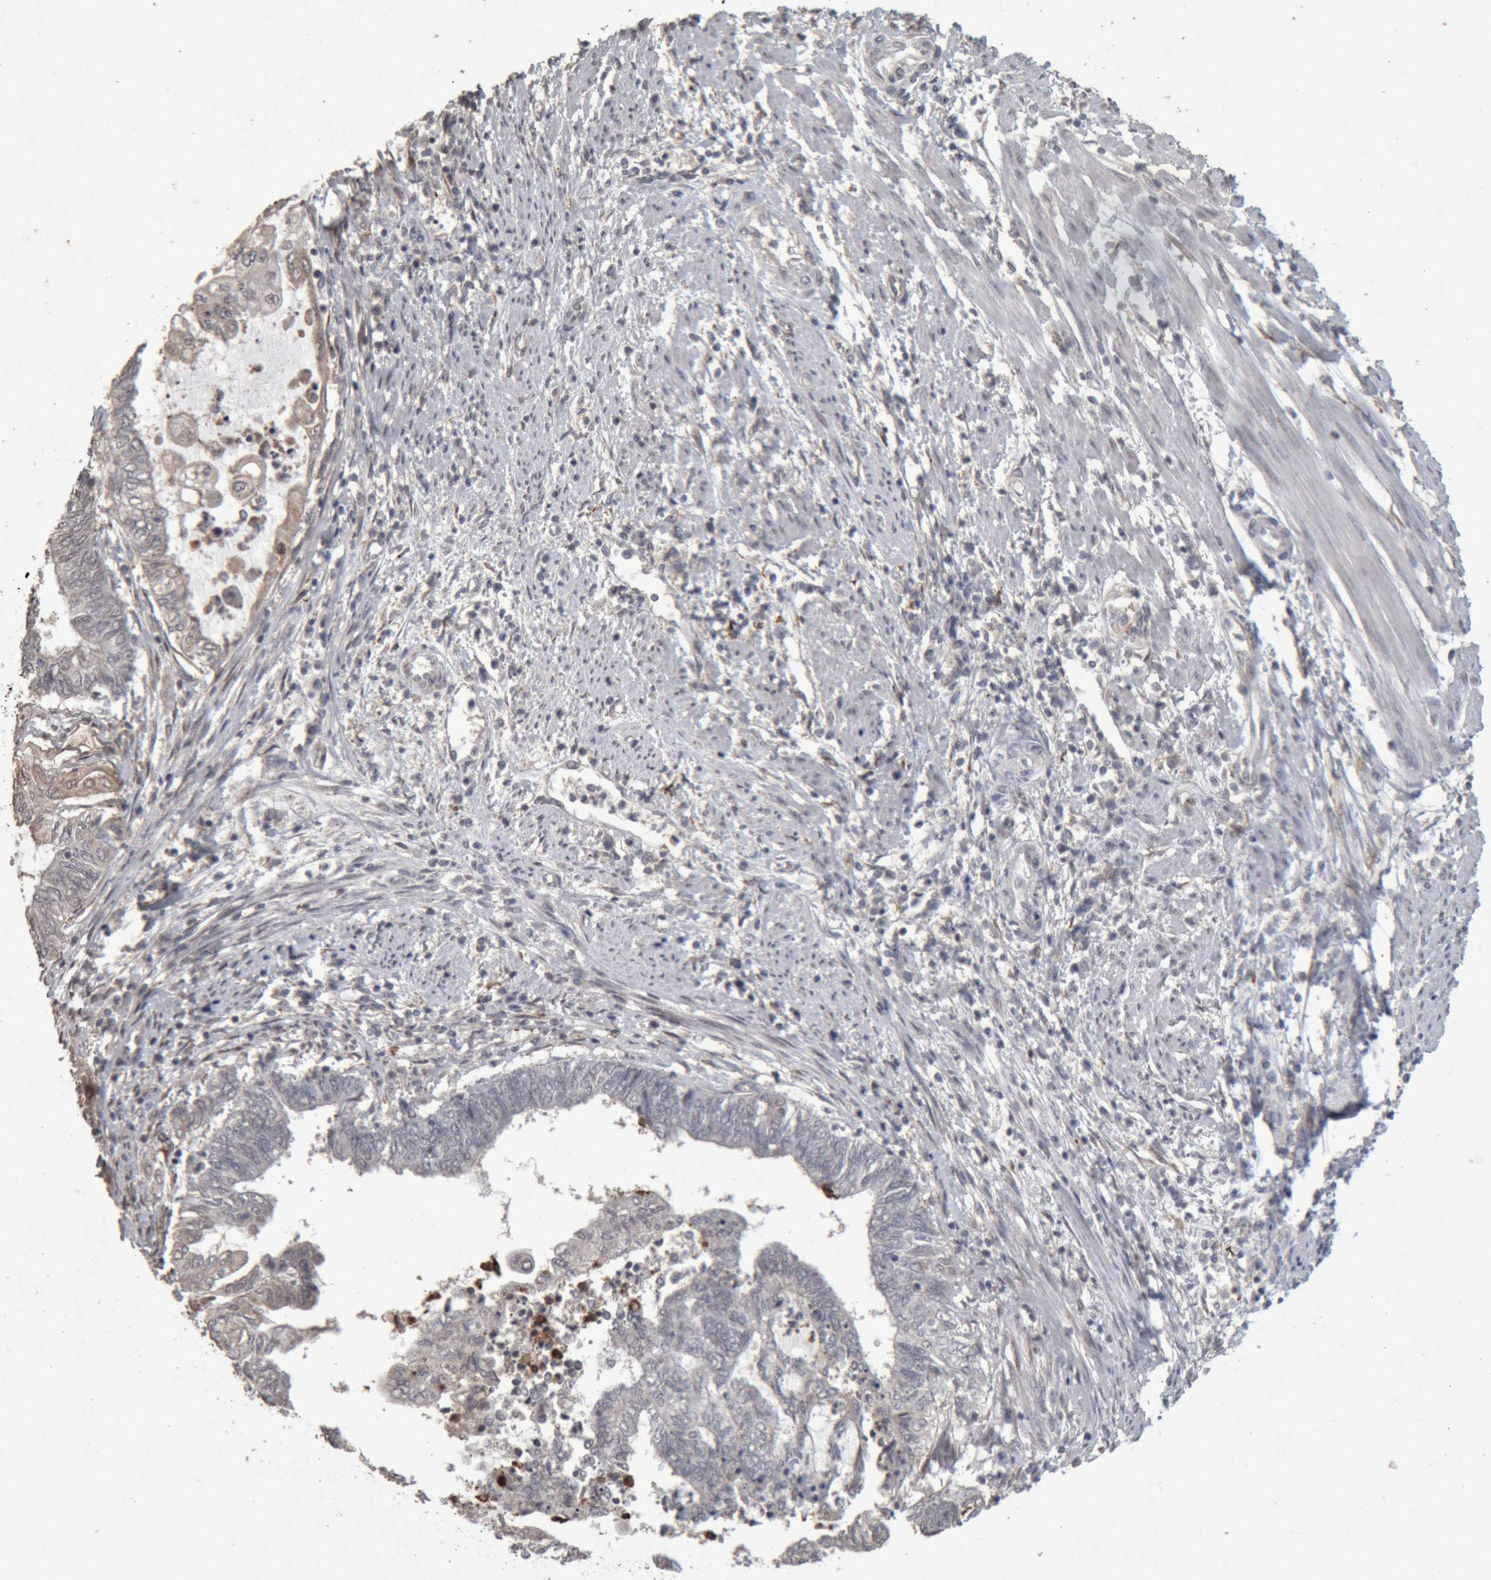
{"staining": {"intensity": "negative", "quantity": "none", "location": "none"}, "tissue": "endometrial cancer", "cell_type": "Tumor cells", "image_type": "cancer", "snomed": [{"axis": "morphology", "description": "Adenocarcinoma, NOS"}, {"axis": "topography", "description": "Uterus"}, {"axis": "topography", "description": "Endometrium"}], "caption": "DAB (3,3'-diaminobenzidine) immunohistochemical staining of human adenocarcinoma (endometrial) displays no significant positivity in tumor cells. (DAB (3,3'-diaminobenzidine) IHC with hematoxylin counter stain).", "gene": "MEP1A", "patient": {"sex": "female", "age": 70}}